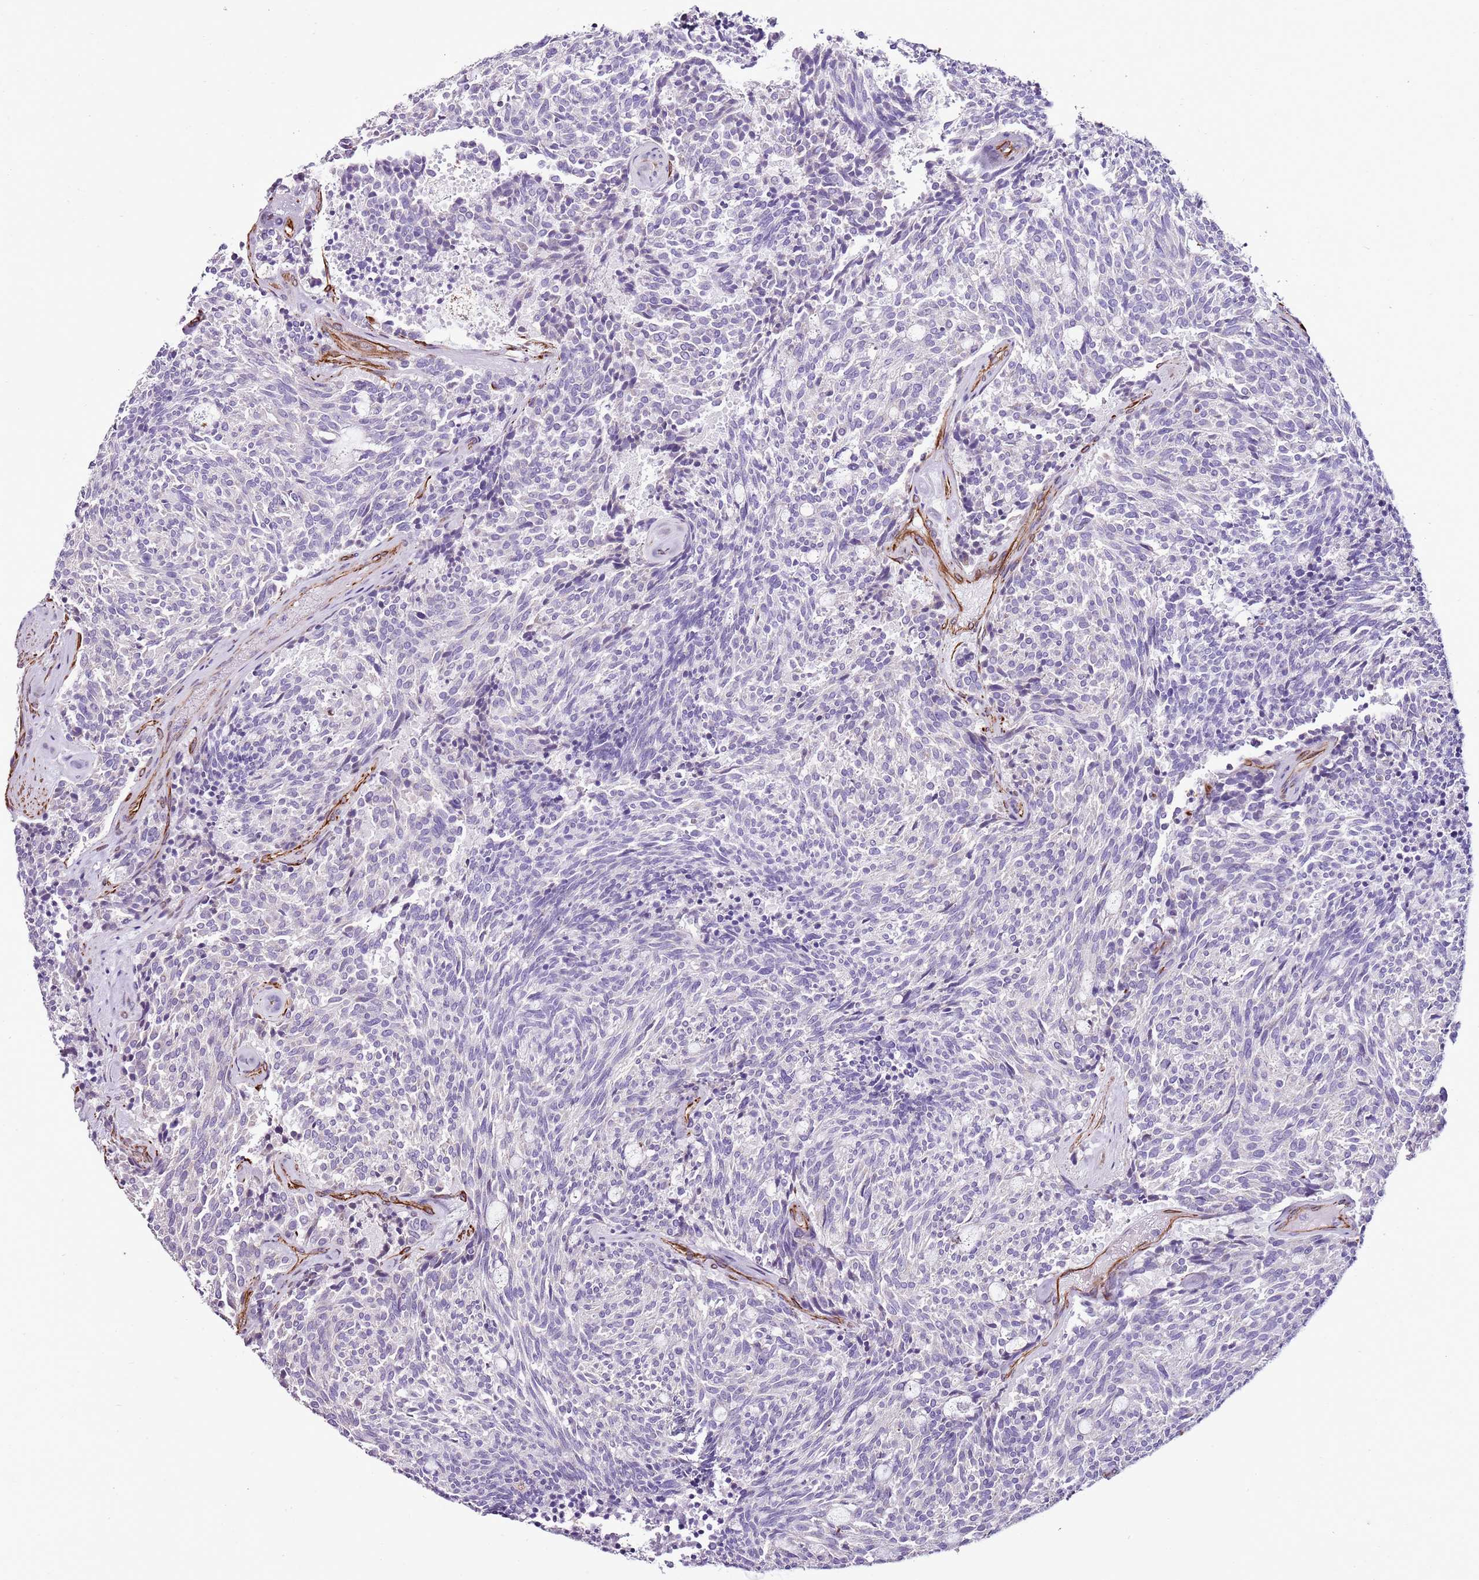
{"staining": {"intensity": "negative", "quantity": "none", "location": "none"}, "tissue": "carcinoid", "cell_type": "Tumor cells", "image_type": "cancer", "snomed": [{"axis": "morphology", "description": "Carcinoid, malignant, NOS"}, {"axis": "topography", "description": "Pancreas"}], "caption": "IHC image of neoplastic tissue: human carcinoid stained with DAB displays no significant protein staining in tumor cells. (Stains: DAB (3,3'-diaminobenzidine) immunohistochemistry with hematoxylin counter stain, Microscopy: brightfield microscopy at high magnification).", "gene": "ZNF786", "patient": {"sex": "female", "age": 54}}